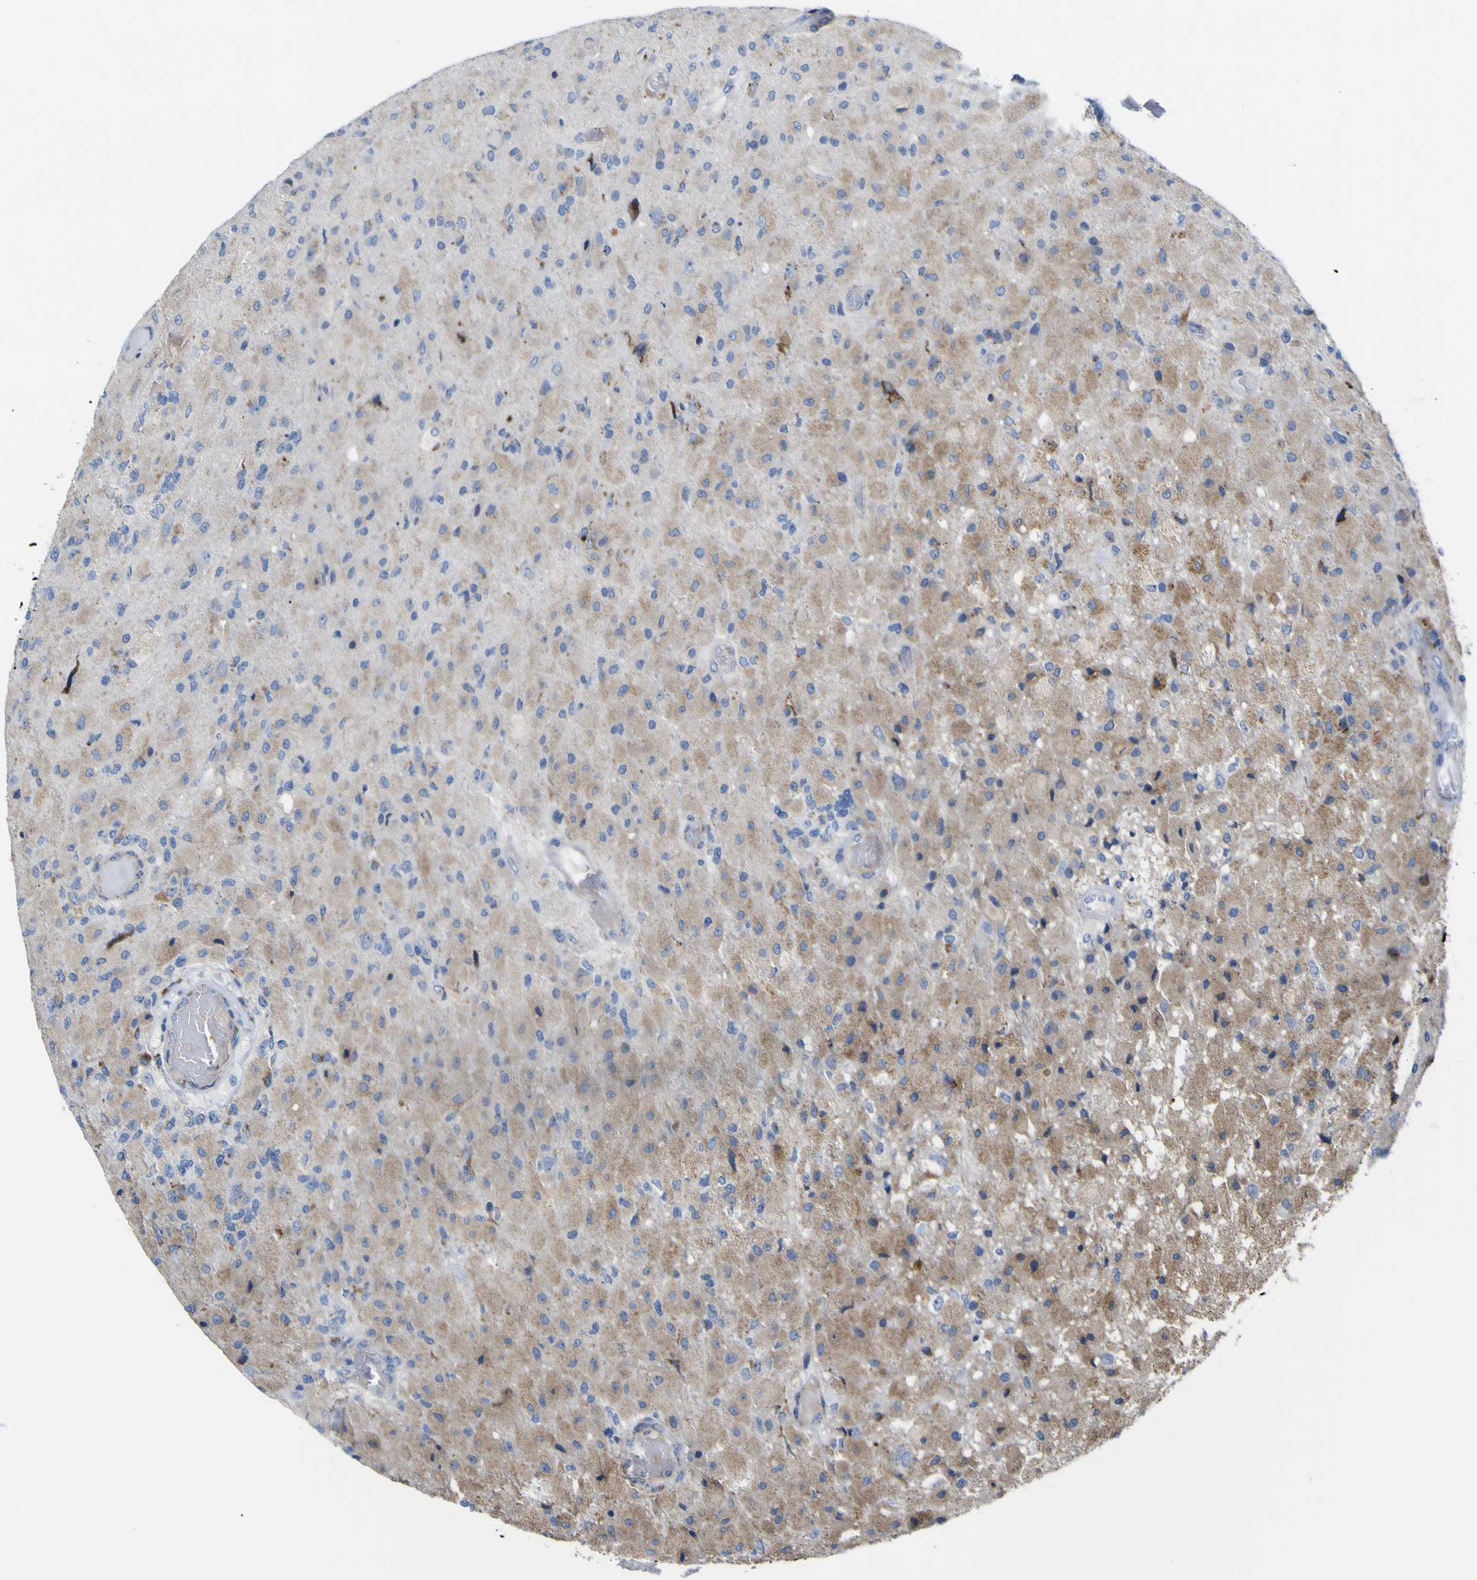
{"staining": {"intensity": "moderate", "quantity": ">75%", "location": "cytoplasmic/membranous"}, "tissue": "glioma", "cell_type": "Tumor cells", "image_type": "cancer", "snomed": [{"axis": "morphology", "description": "Normal tissue, NOS"}, {"axis": "morphology", "description": "Glioma, malignant, High grade"}, {"axis": "topography", "description": "Cerebral cortex"}], "caption": "About >75% of tumor cells in human malignant high-grade glioma display moderate cytoplasmic/membranous protein positivity as visualized by brown immunohistochemical staining.", "gene": "PTPRF", "patient": {"sex": "male", "age": 77}}